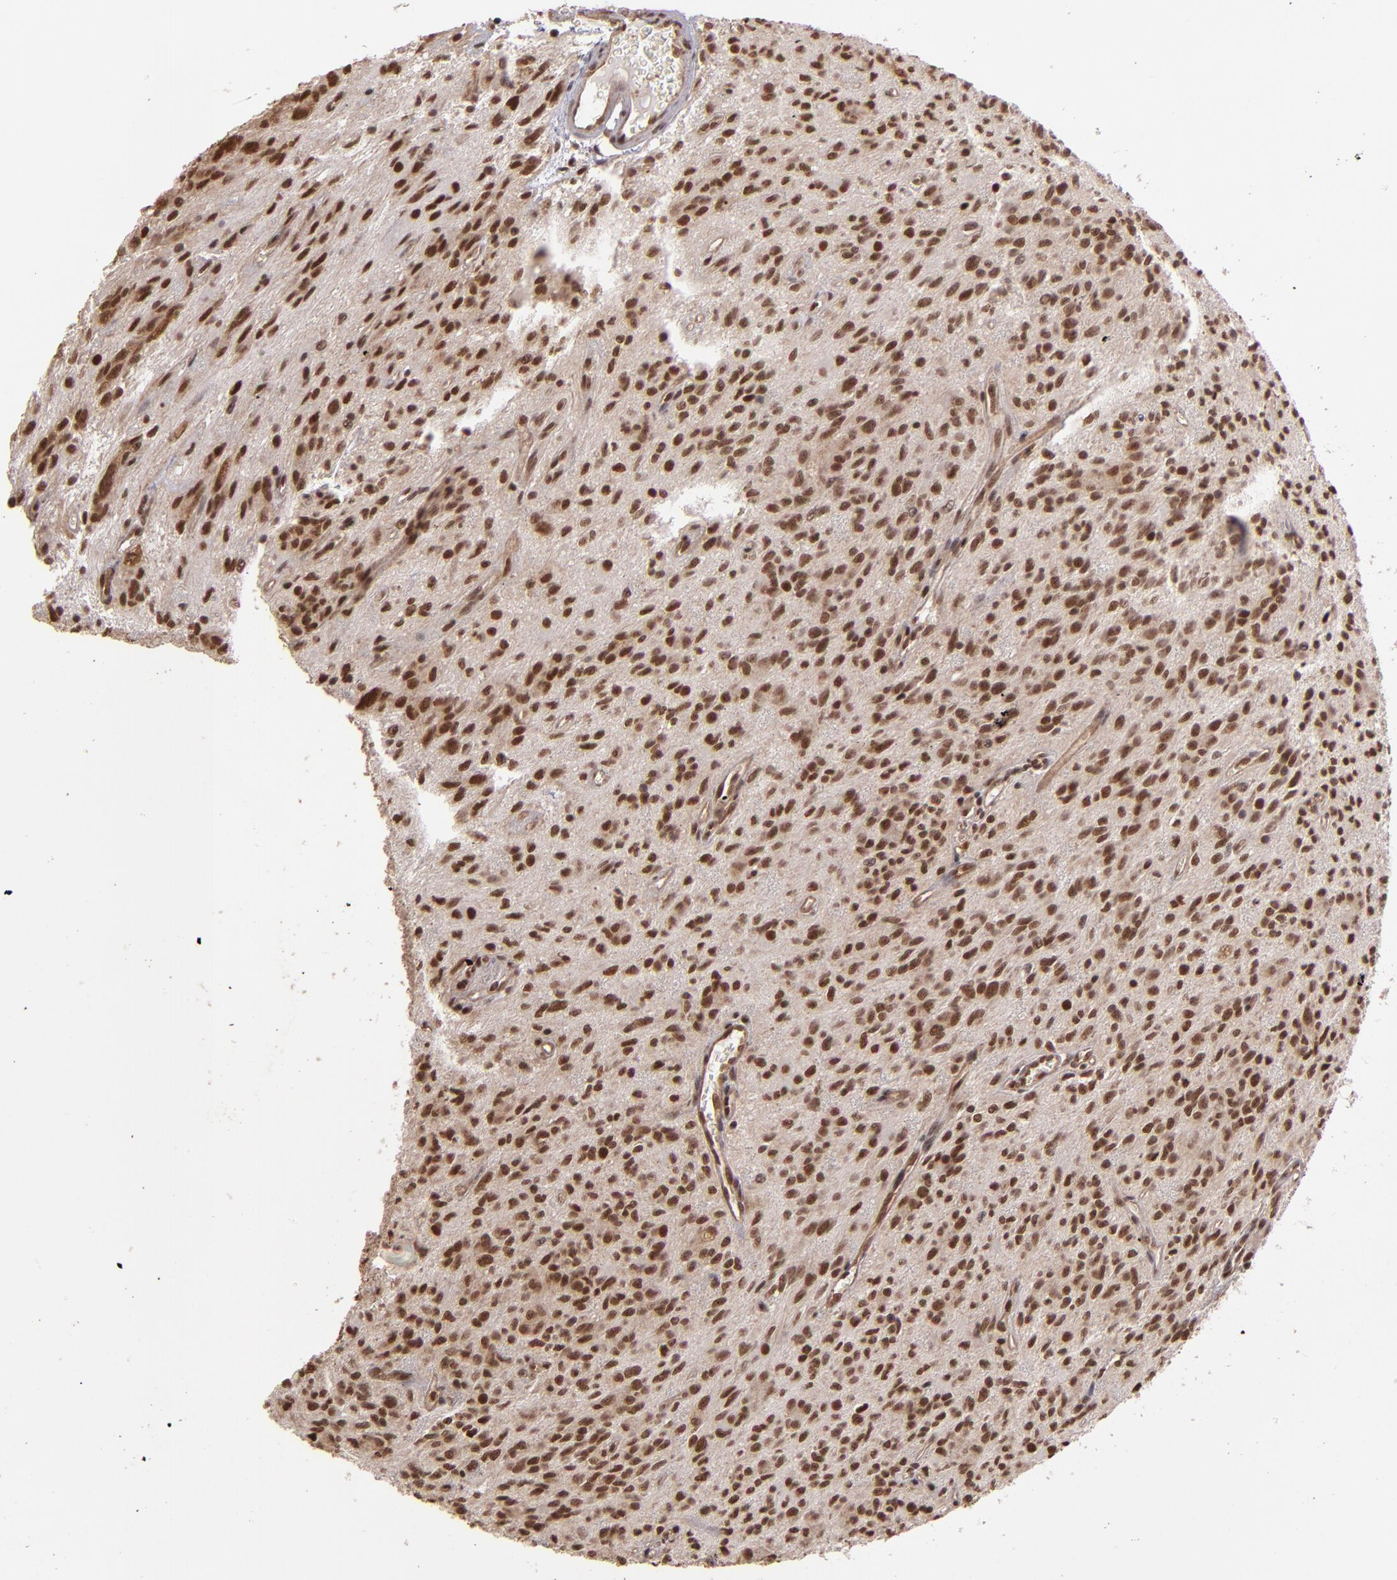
{"staining": {"intensity": "moderate", "quantity": ">75%", "location": "nuclear"}, "tissue": "glioma", "cell_type": "Tumor cells", "image_type": "cancer", "snomed": [{"axis": "morphology", "description": "Glioma, malignant, Low grade"}, {"axis": "topography", "description": "Brain"}], "caption": "The immunohistochemical stain labels moderate nuclear expression in tumor cells of malignant low-grade glioma tissue.", "gene": "TERF2", "patient": {"sex": "female", "age": 15}}